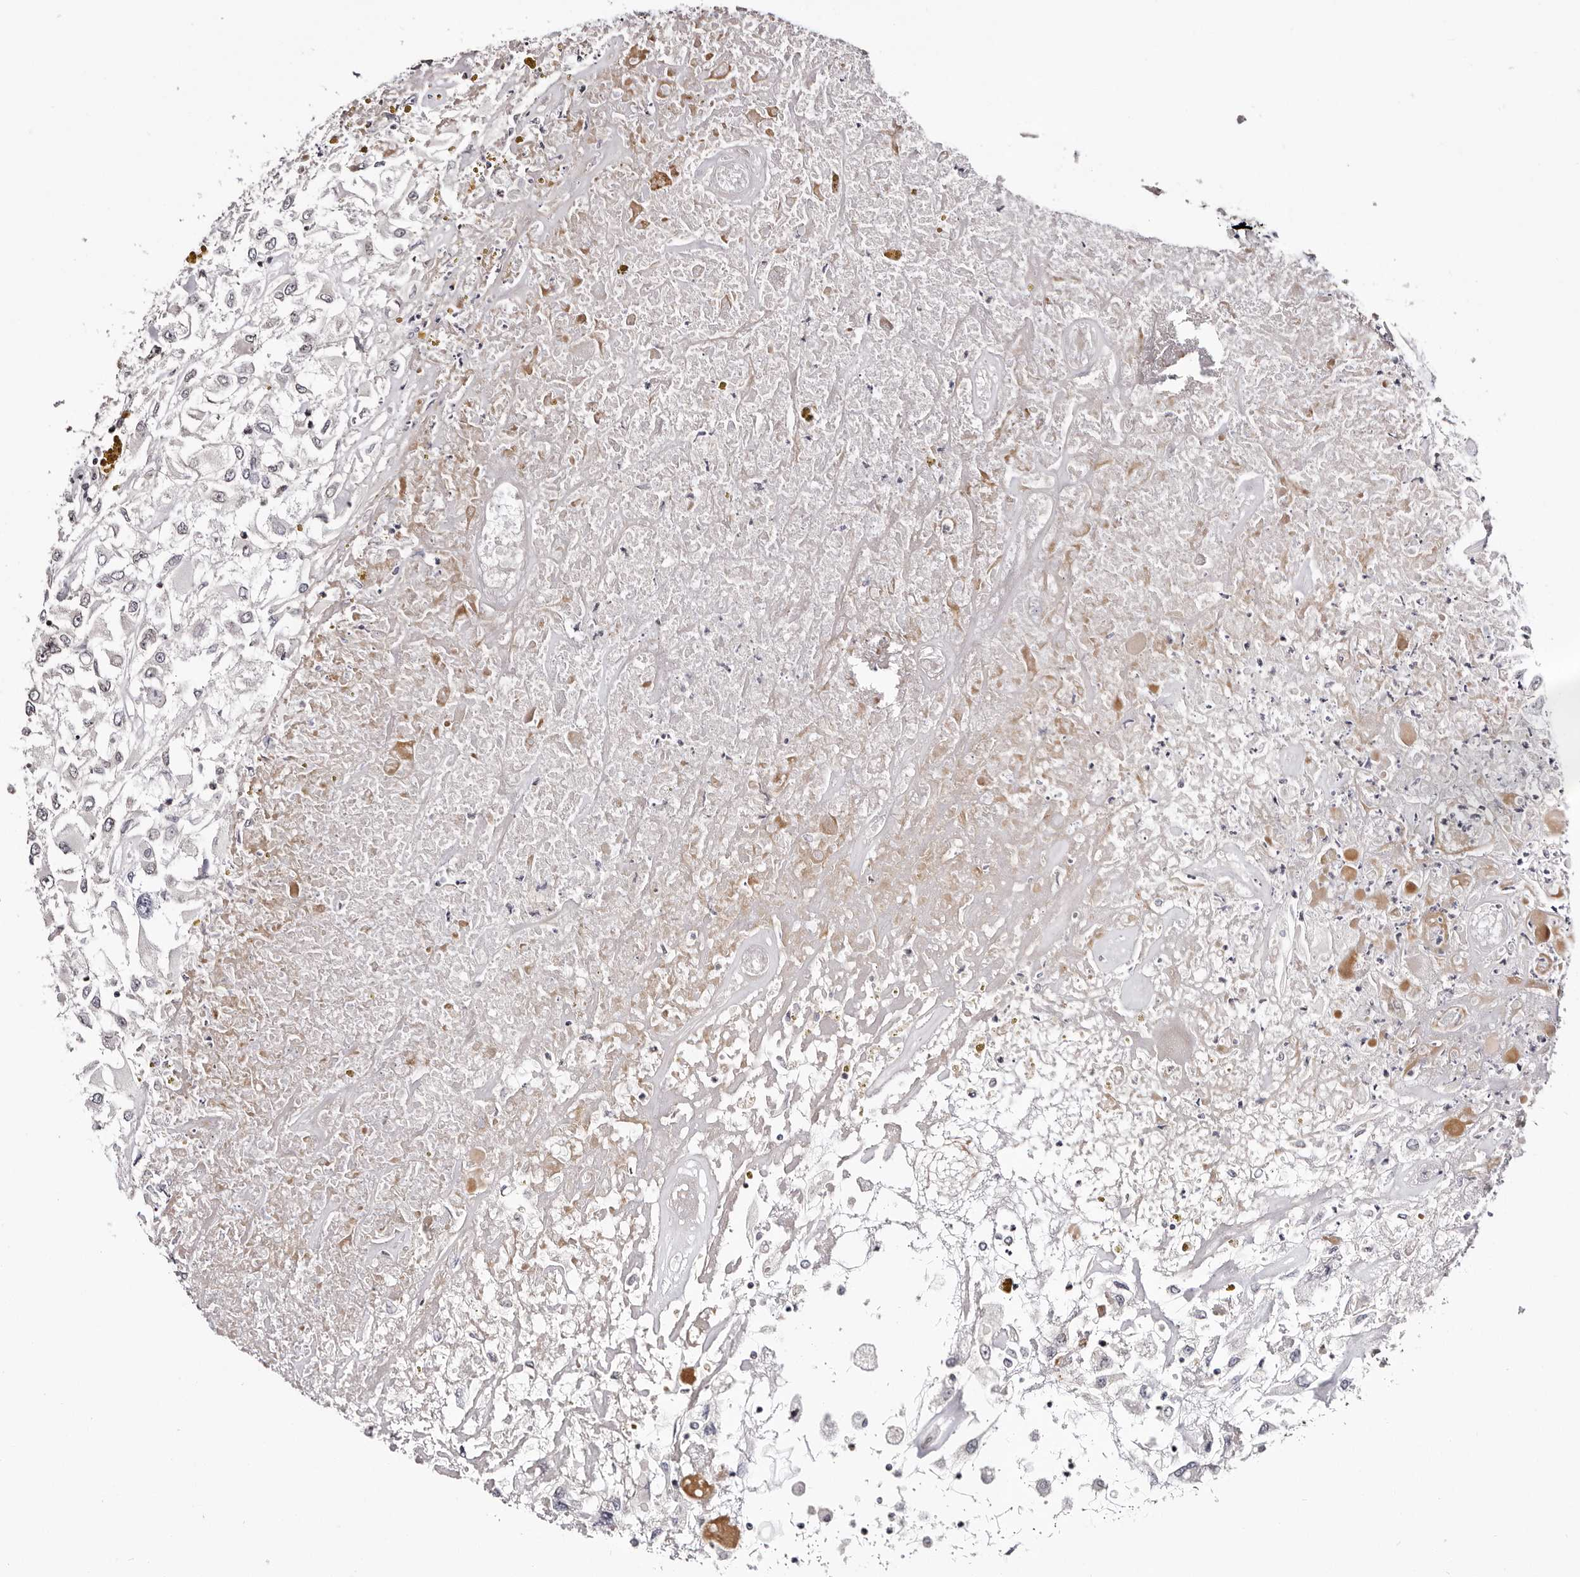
{"staining": {"intensity": "negative", "quantity": "none", "location": "none"}, "tissue": "renal cancer", "cell_type": "Tumor cells", "image_type": "cancer", "snomed": [{"axis": "morphology", "description": "Adenocarcinoma, NOS"}, {"axis": "topography", "description": "Kidney"}], "caption": "A high-resolution image shows IHC staining of renal cancer, which exhibits no significant expression in tumor cells.", "gene": "NUP153", "patient": {"sex": "female", "age": 52}}